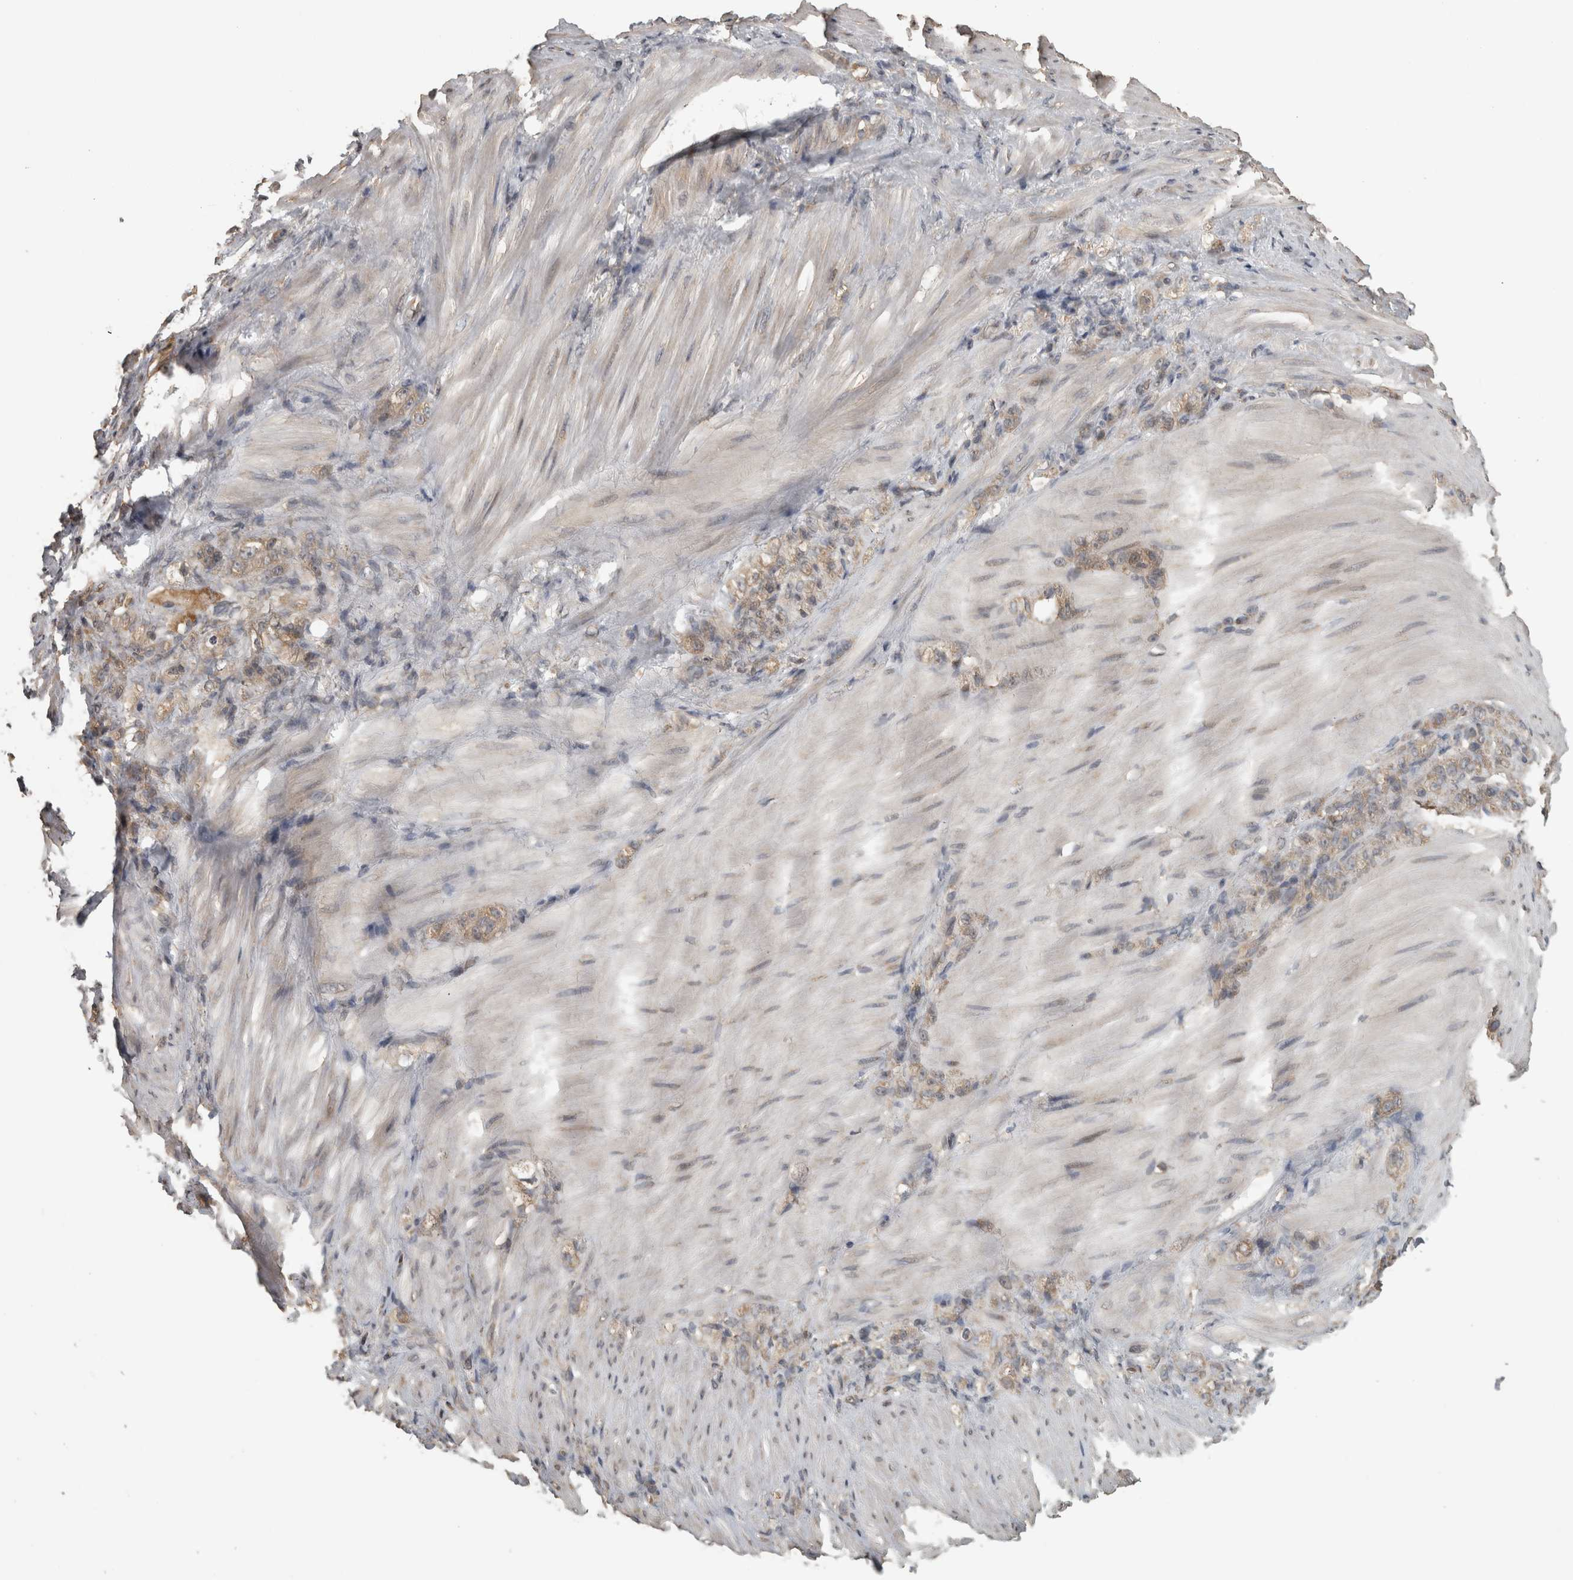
{"staining": {"intensity": "weak", "quantity": "25%-75%", "location": "cytoplasmic/membranous"}, "tissue": "stomach cancer", "cell_type": "Tumor cells", "image_type": "cancer", "snomed": [{"axis": "morphology", "description": "Normal tissue, NOS"}, {"axis": "morphology", "description": "Adenocarcinoma, NOS"}, {"axis": "topography", "description": "Stomach"}], "caption": "Immunohistochemistry (IHC) image of neoplastic tissue: human stomach cancer stained using immunohistochemistry displays low levels of weak protein expression localized specifically in the cytoplasmic/membranous of tumor cells, appearing as a cytoplasmic/membranous brown color.", "gene": "ATXN2", "patient": {"sex": "male", "age": 82}}